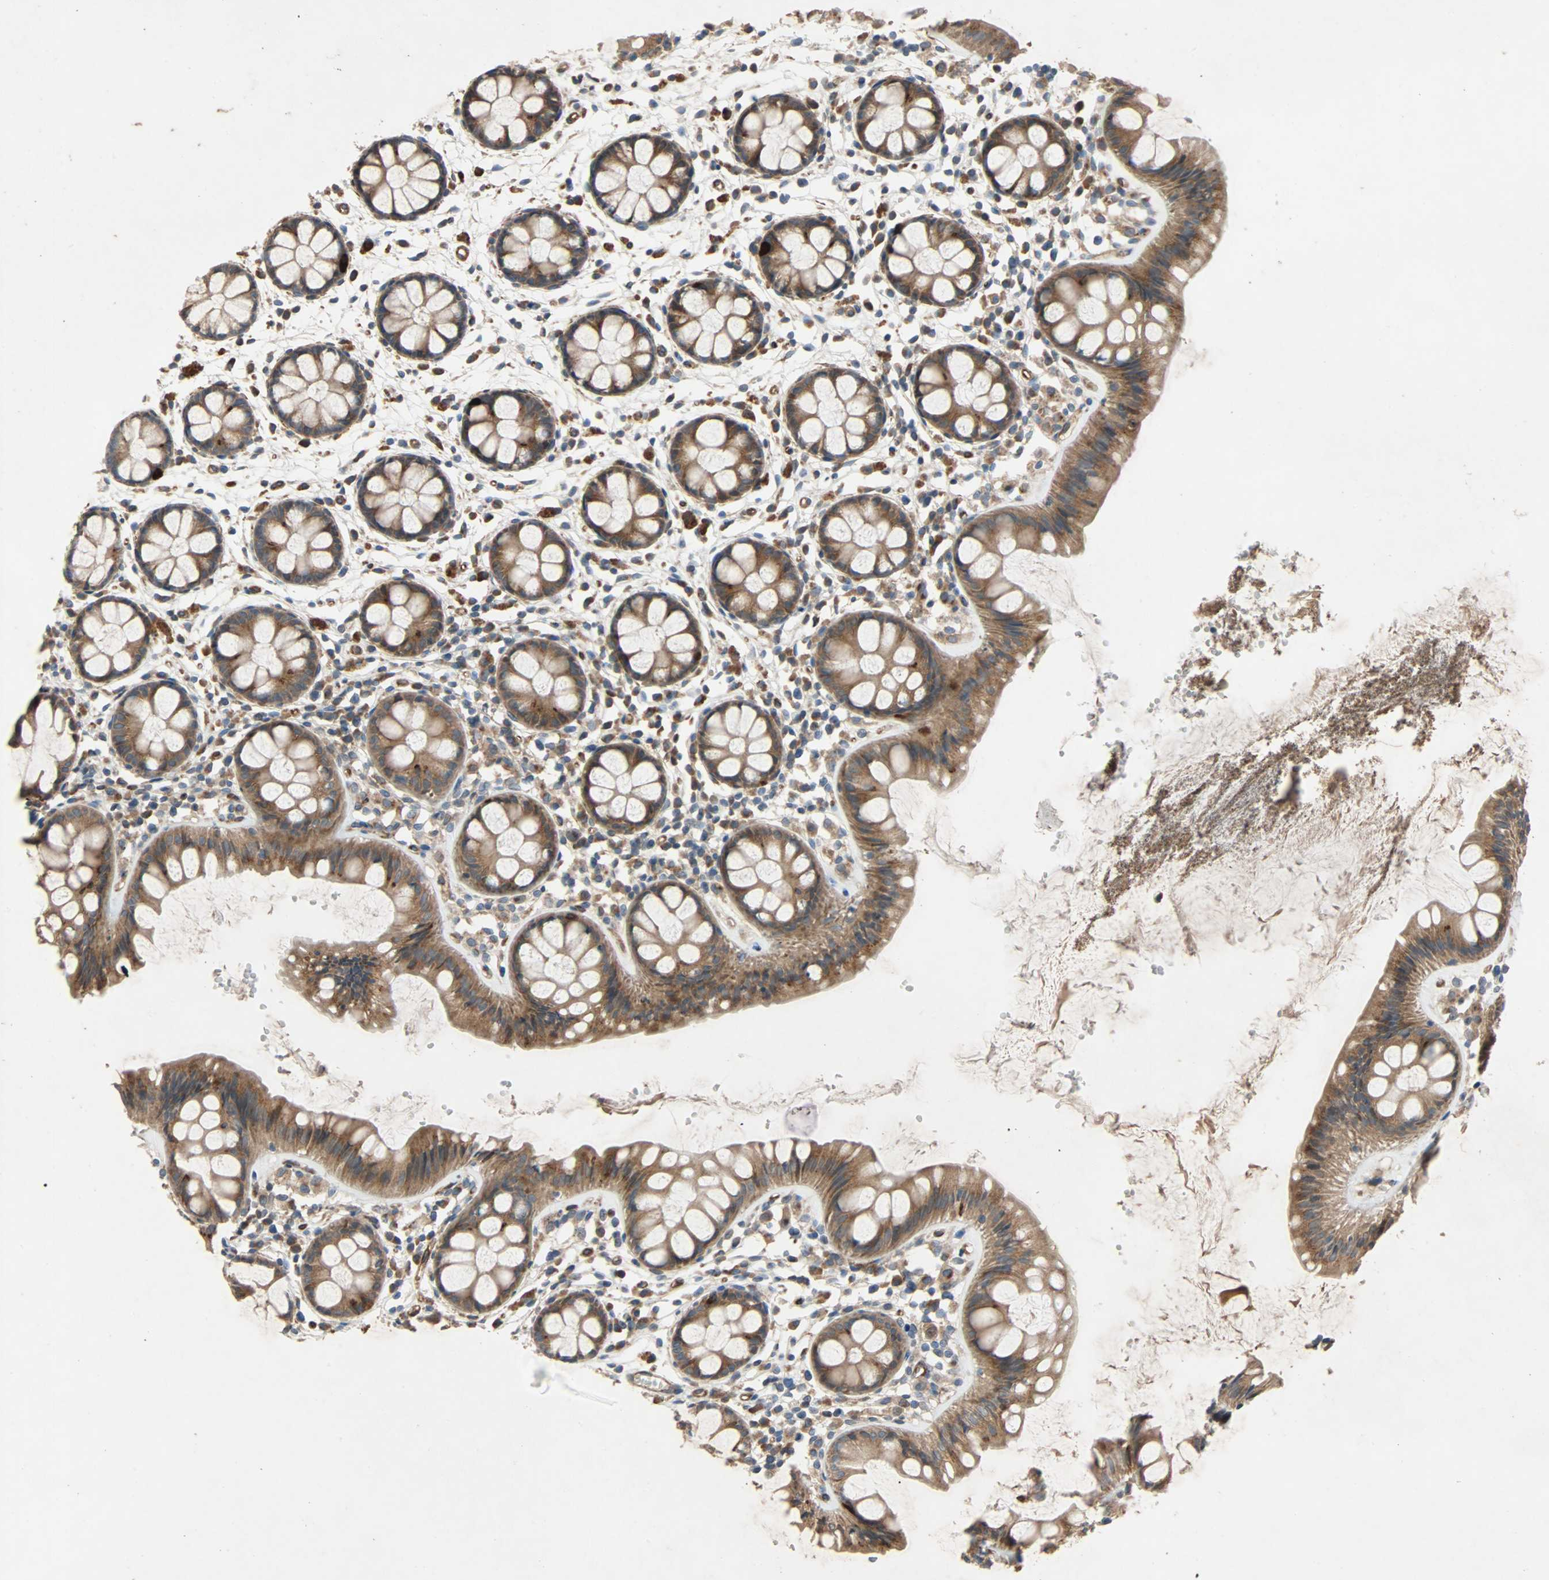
{"staining": {"intensity": "strong", "quantity": ">75%", "location": "cytoplasmic/membranous"}, "tissue": "rectum", "cell_type": "Glandular cells", "image_type": "normal", "snomed": [{"axis": "morphology", "description": "Normal tissue, NOS"}, {"axis": "topography", "description": "Rectum"}], "caption": "Glandular cells reveal high levels of strong cytoplasmic/membranous positivity in about >75% of cells in normal human rectum. The staining was performed using DAB to visualize the protein expression in brown, while the nuclei were stained in blue with hematoxylin (Magnification: 20x).", "gene": "XYLT1", "patient": {"sex": "female", "age": 66}}